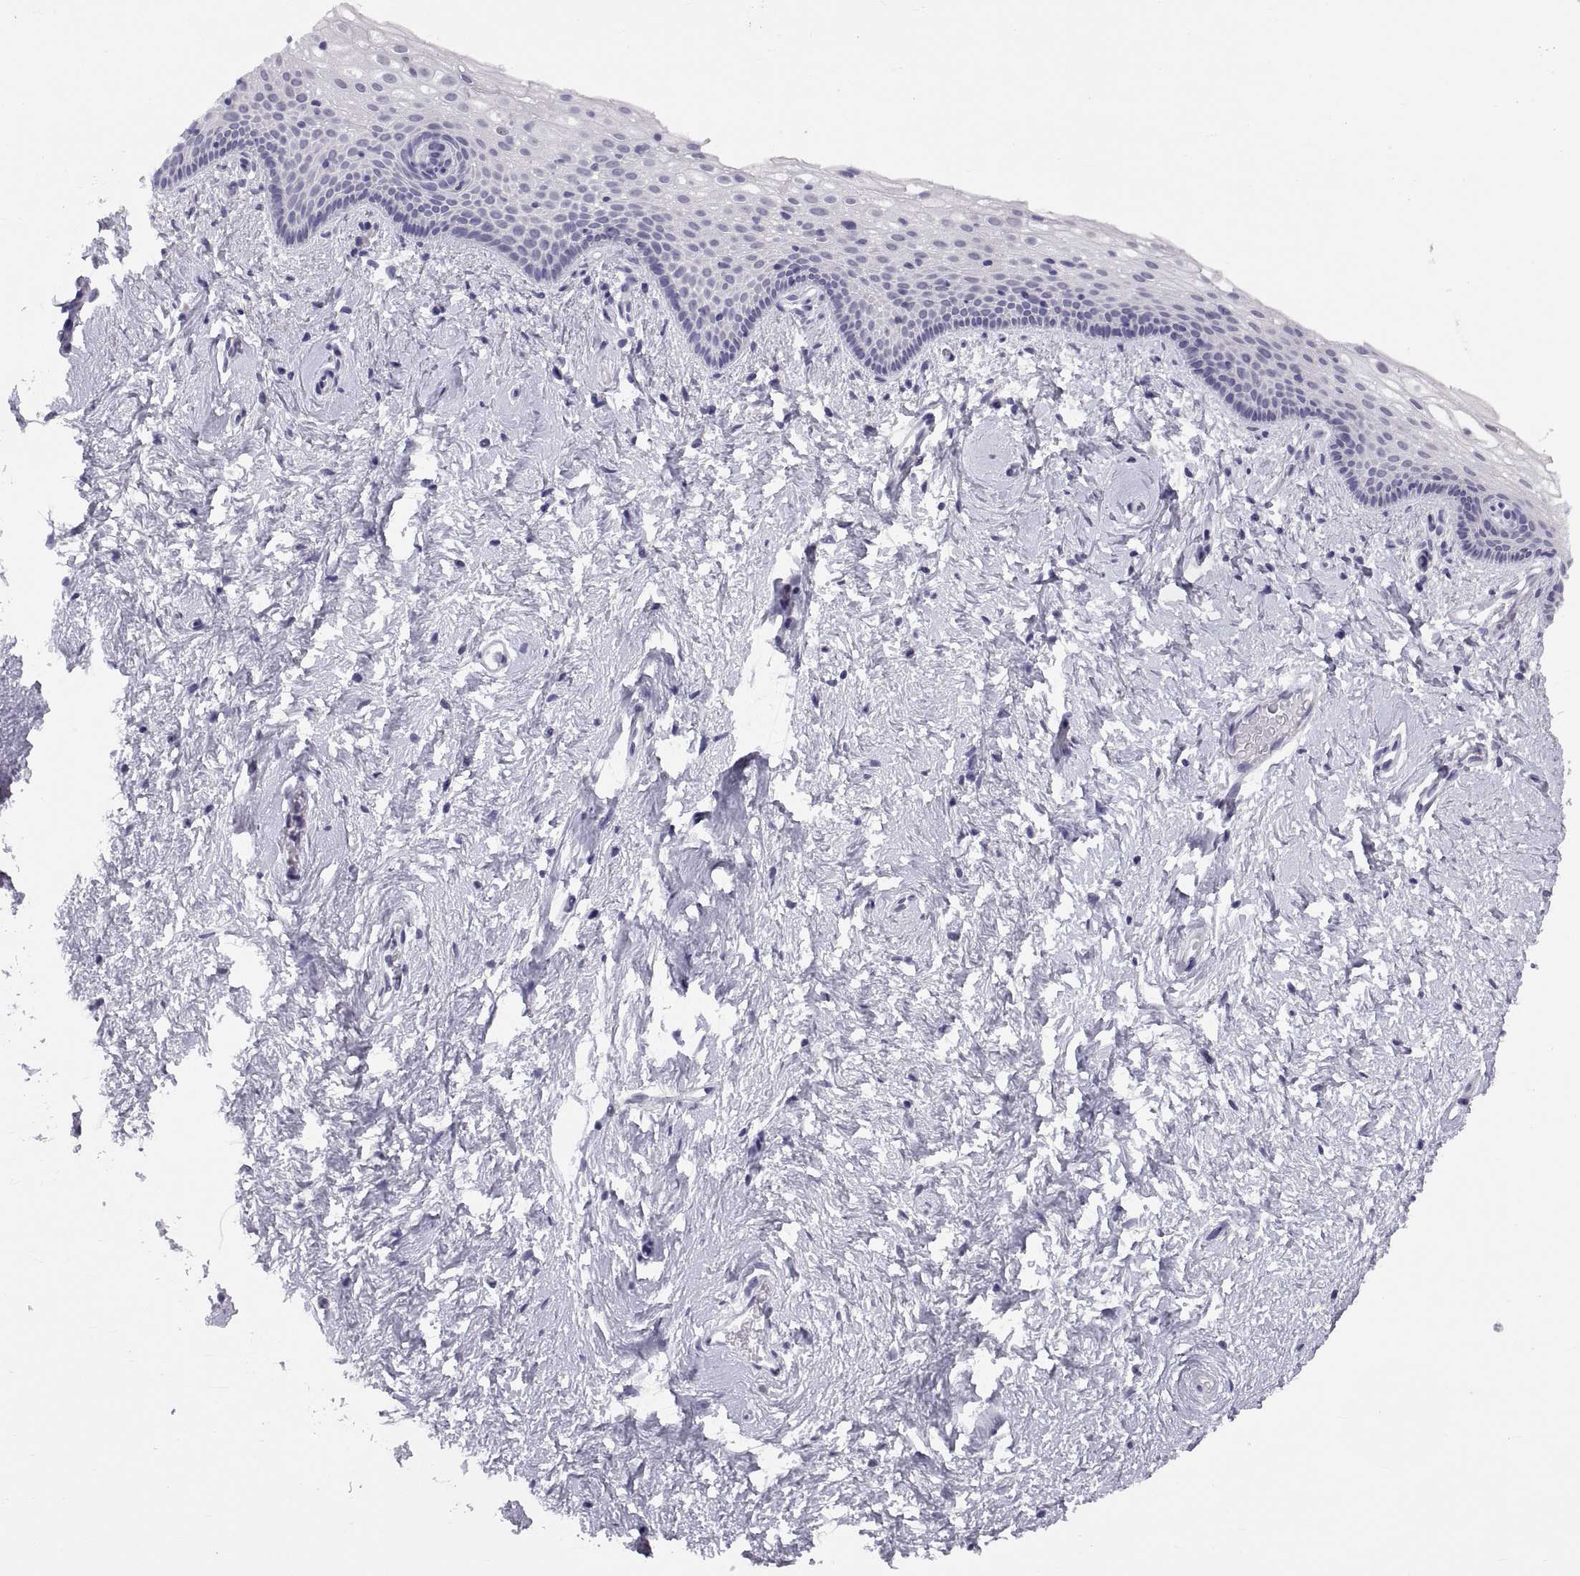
{"staining": {"intensity": "negative", "quantity": "none", "location": "none"}, "tissue": "vagina", "cell_type": "Squamous epithelial cells", "image_type": "normal", "snomed": [{"axis": "morphology", "description": "Normal tissue, NOS"}, {"axis": "topography", "description": "Vagina"}], "caption": "DAB immunohistochemical staining of benign vagina reveals no significant positivity in squamous epithelial cells.", "gene": "TEX13A", "patient": {"sex": "female", "age": 61}}